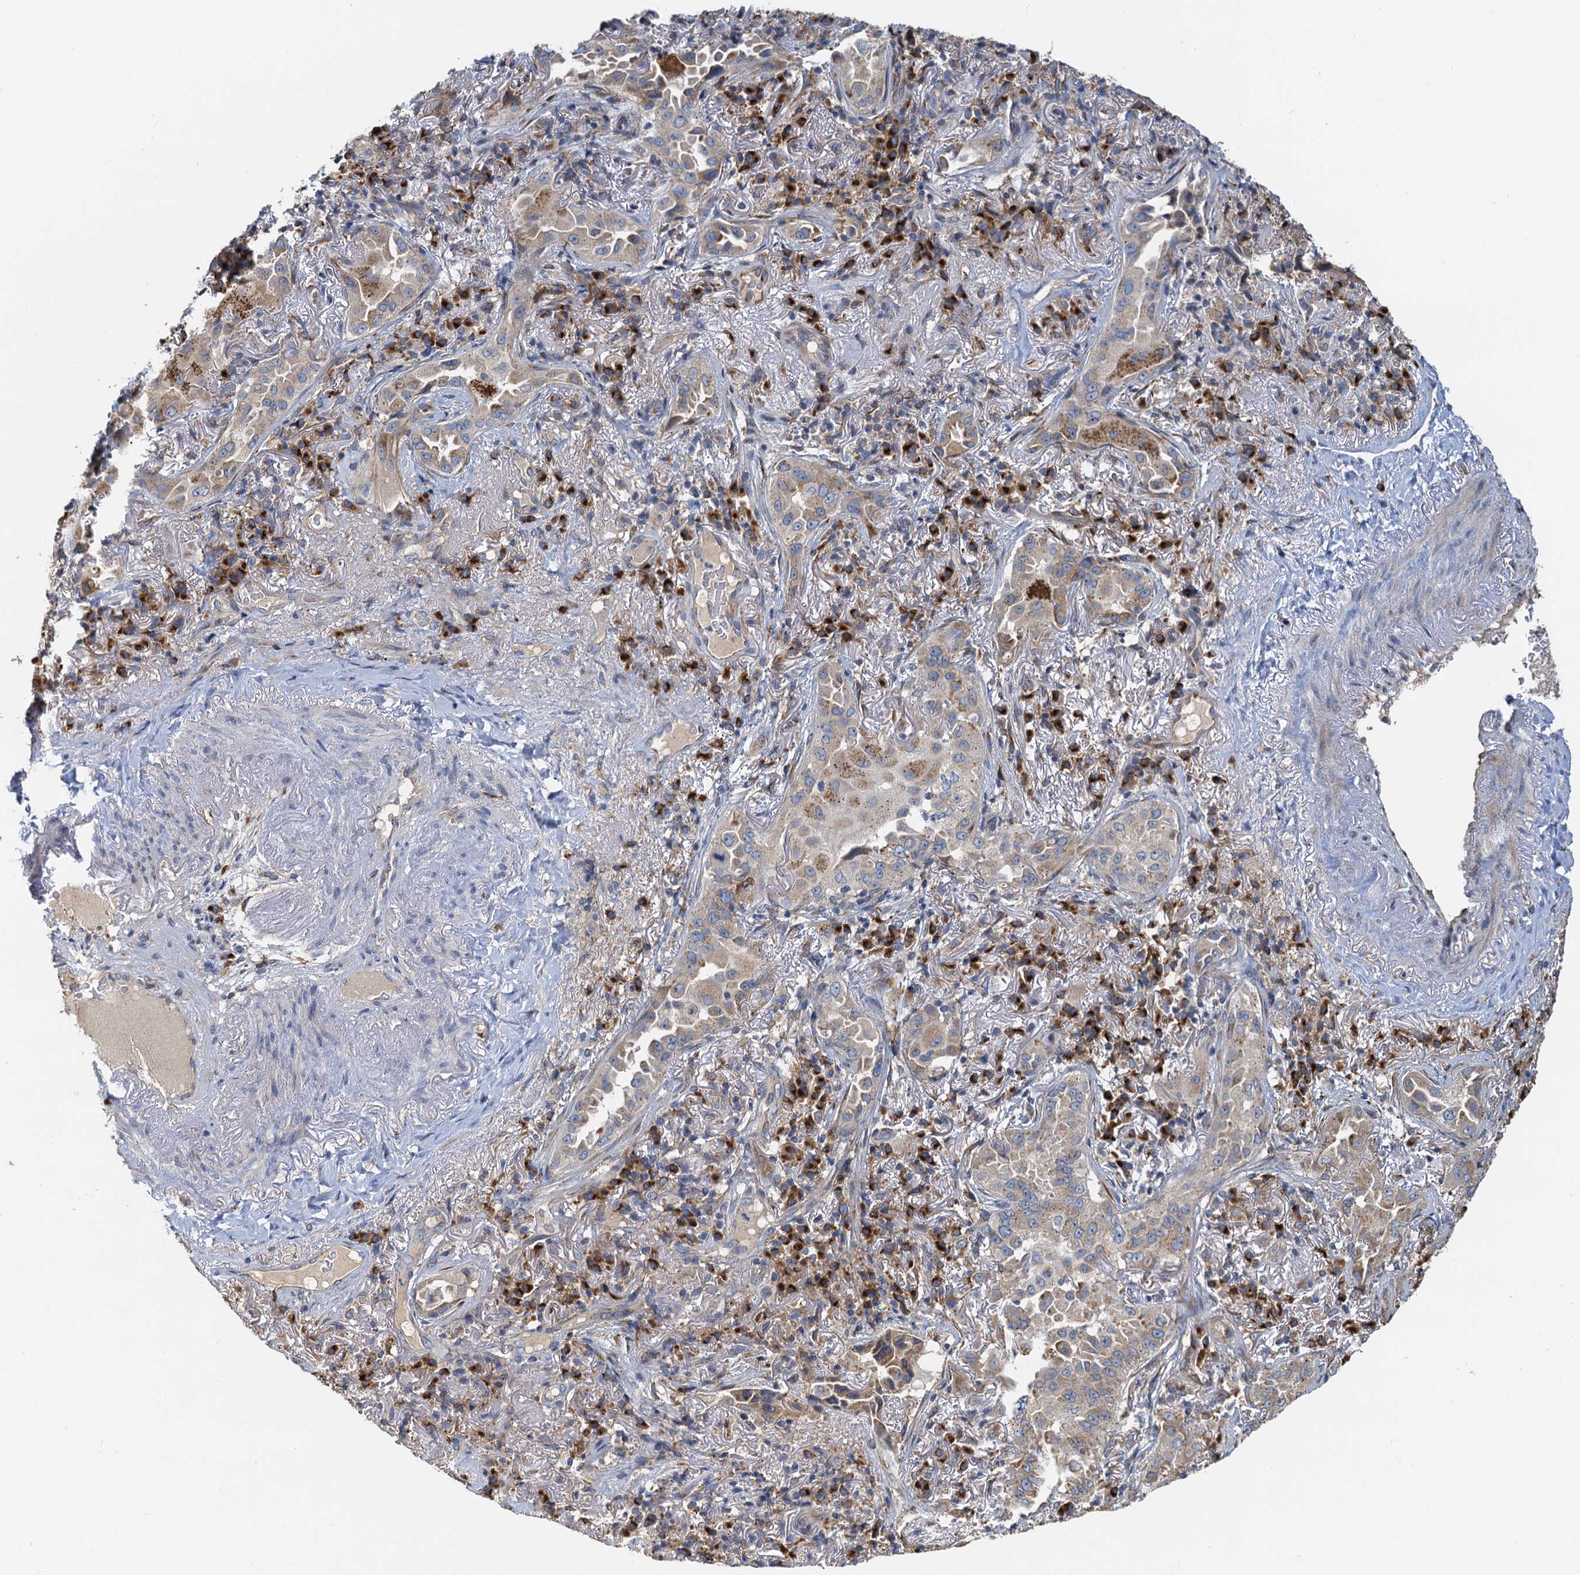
{"staining": {"intensity": "moderate", "quantity": "<25%", "location": "cytoplasmic/membranous"}, "tissue": "lung cancer", "cell_type": "Tumor cells", "image_type": "cancer", "snomed": [{"axis": "morphology", "description": "Adenocarcinoma, NOS"}, {"axis": "topography", "description": "Lung"}], "caption": "Adenocarcinoma (lung) stained with a protein marker displays moderate staining in tumor cells.", "gene": "NKAPD1", "patient": {"sex": "female", "age": 69}}